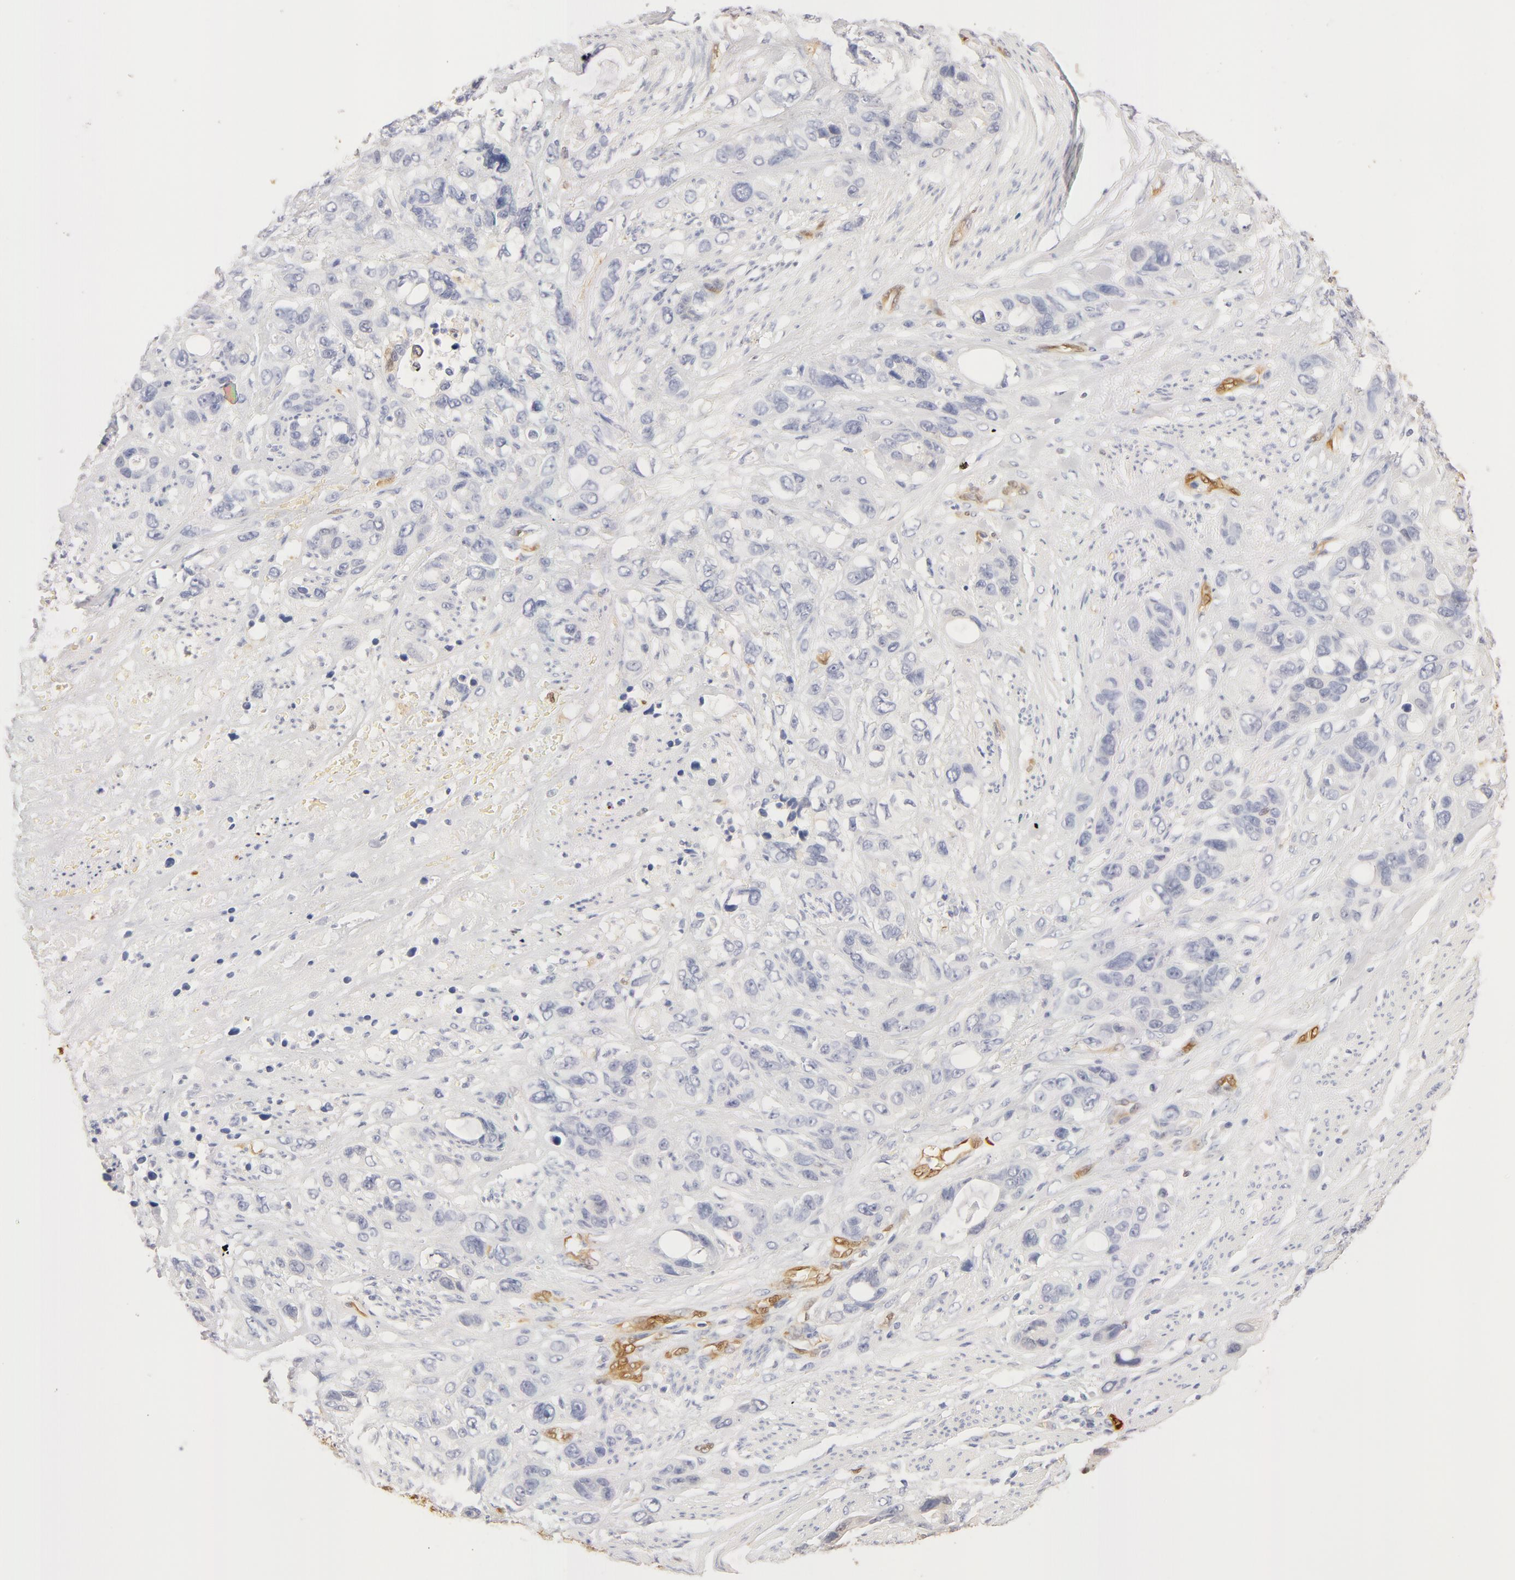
{"staining": {"intensity": "negative", "quantity": "none", "location": "none"}, "tissue": "stomach cancer", "cell_type": "Tumor cells", "image_type": "cancer", "snomed": [{"axis": "morphology", "description": "Adenocarcinoma, NOS"}, {"axis": "topography", "description": "Stomach, upper"}], "caption": "Human stomach cancer (adenocarcinoma) stained for a protein using IHC exhibits no staining in tumor cells.", "gene": "CA2", "patient": {"sex": "male", "age": 47}}